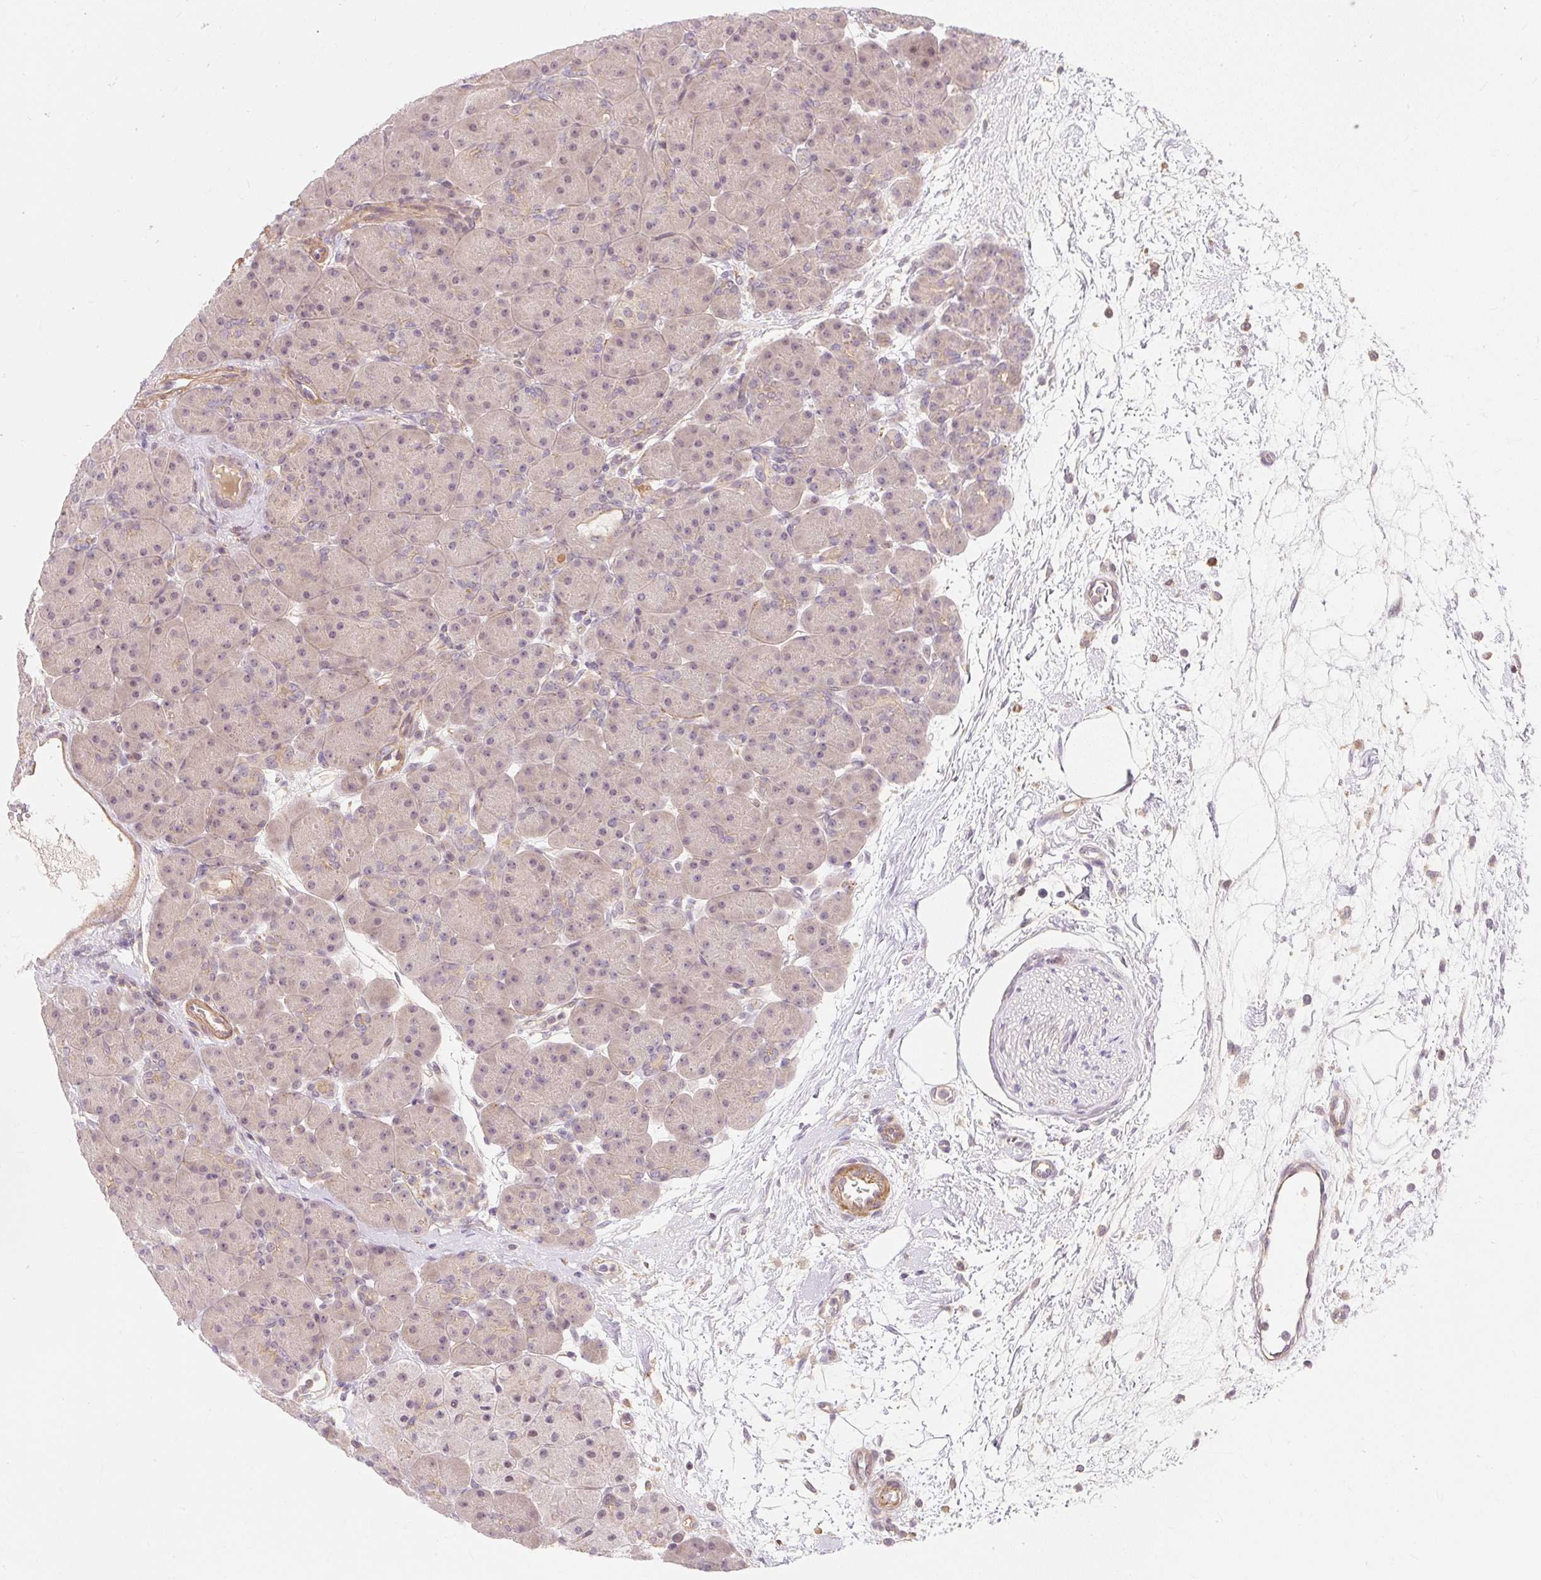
{"staining": {"intensity": "weak", "quantity": ">75%", "location": "cytoplasmic/membranous,nuclear"}, "tissue": "pancreas", "cell_type": "Exocrine glandular cells", "image_type": "normal", "snomed": [{"axis": "morphology", "description": "Normal tissue, NOS"}, {"axis": "topography", "description": "Pancreas"}], "caption": "Immunohistochemistry (DAB (3,3'-diaminobenzidine)) staining of benign pancreas displays weak cytoplasmic/membranous,nuclear protein positivity in approximately >75% of exocrine glandular cells. The staining was performed using DAB (3,3'-diaminobenzidine), with brown indicating positive protein expression. Nuclei are stained blue with hematoxylin.", "gene": "EMC10", "patient": {"sex": "male", "age": 66}}